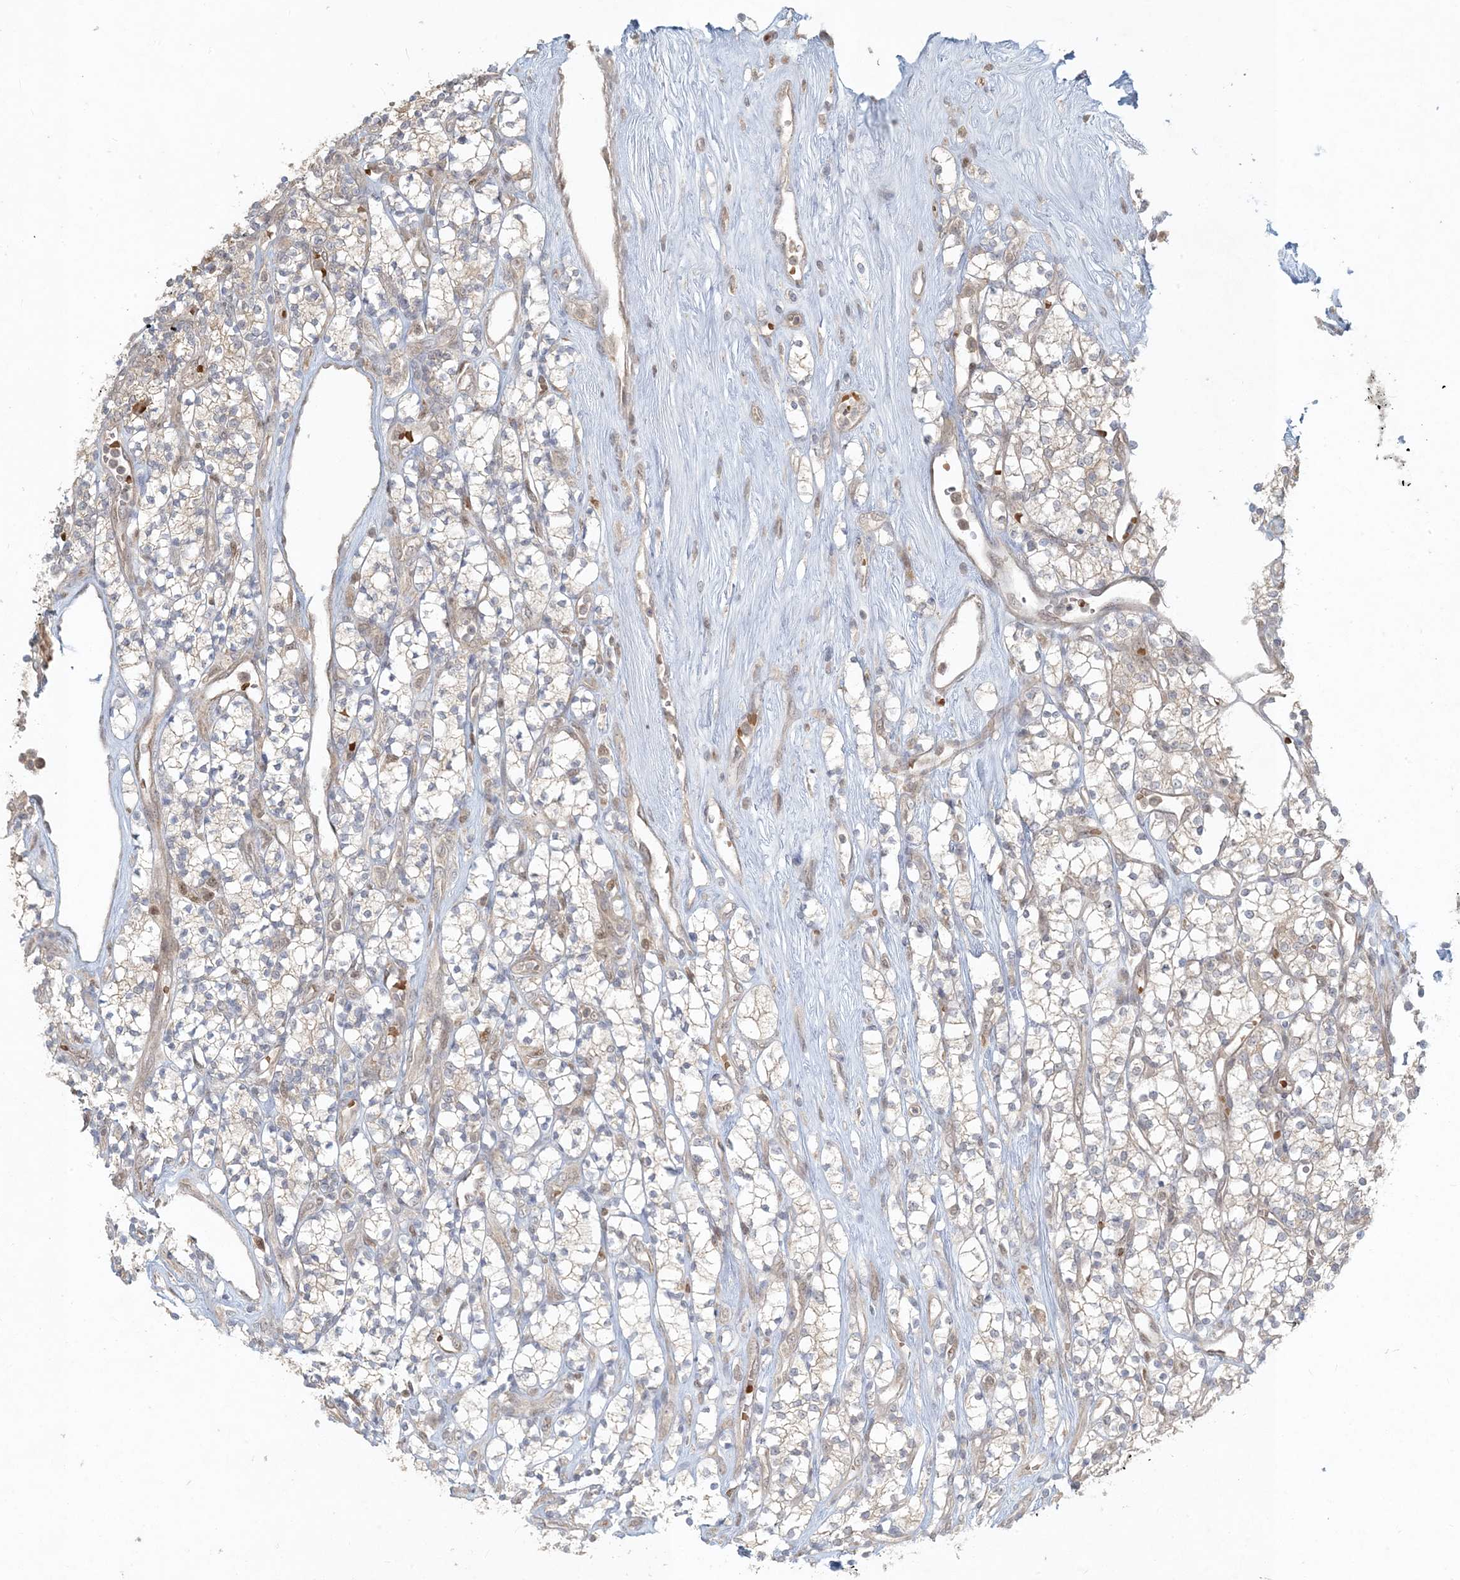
{"staining": {"intensity": "weak", "quantity": "<25%", "location": "cytoplasmic/membranous"}, "tissue": "renal cancer", "cell_type": "Tumor cells", "image_type": "cancer", "snomed": [{"axis": "morphology", "description": "Adenocarcinoma, NOS"}, {"axis": "topography", "description": "Kidney"}], "caption": "An image of renal adenocarcinoma stained for a protein demonstrates no brown staining in tumor cells.", "gene": "CTDNEP1", "patient": {"sex": "male", "age": 77}}